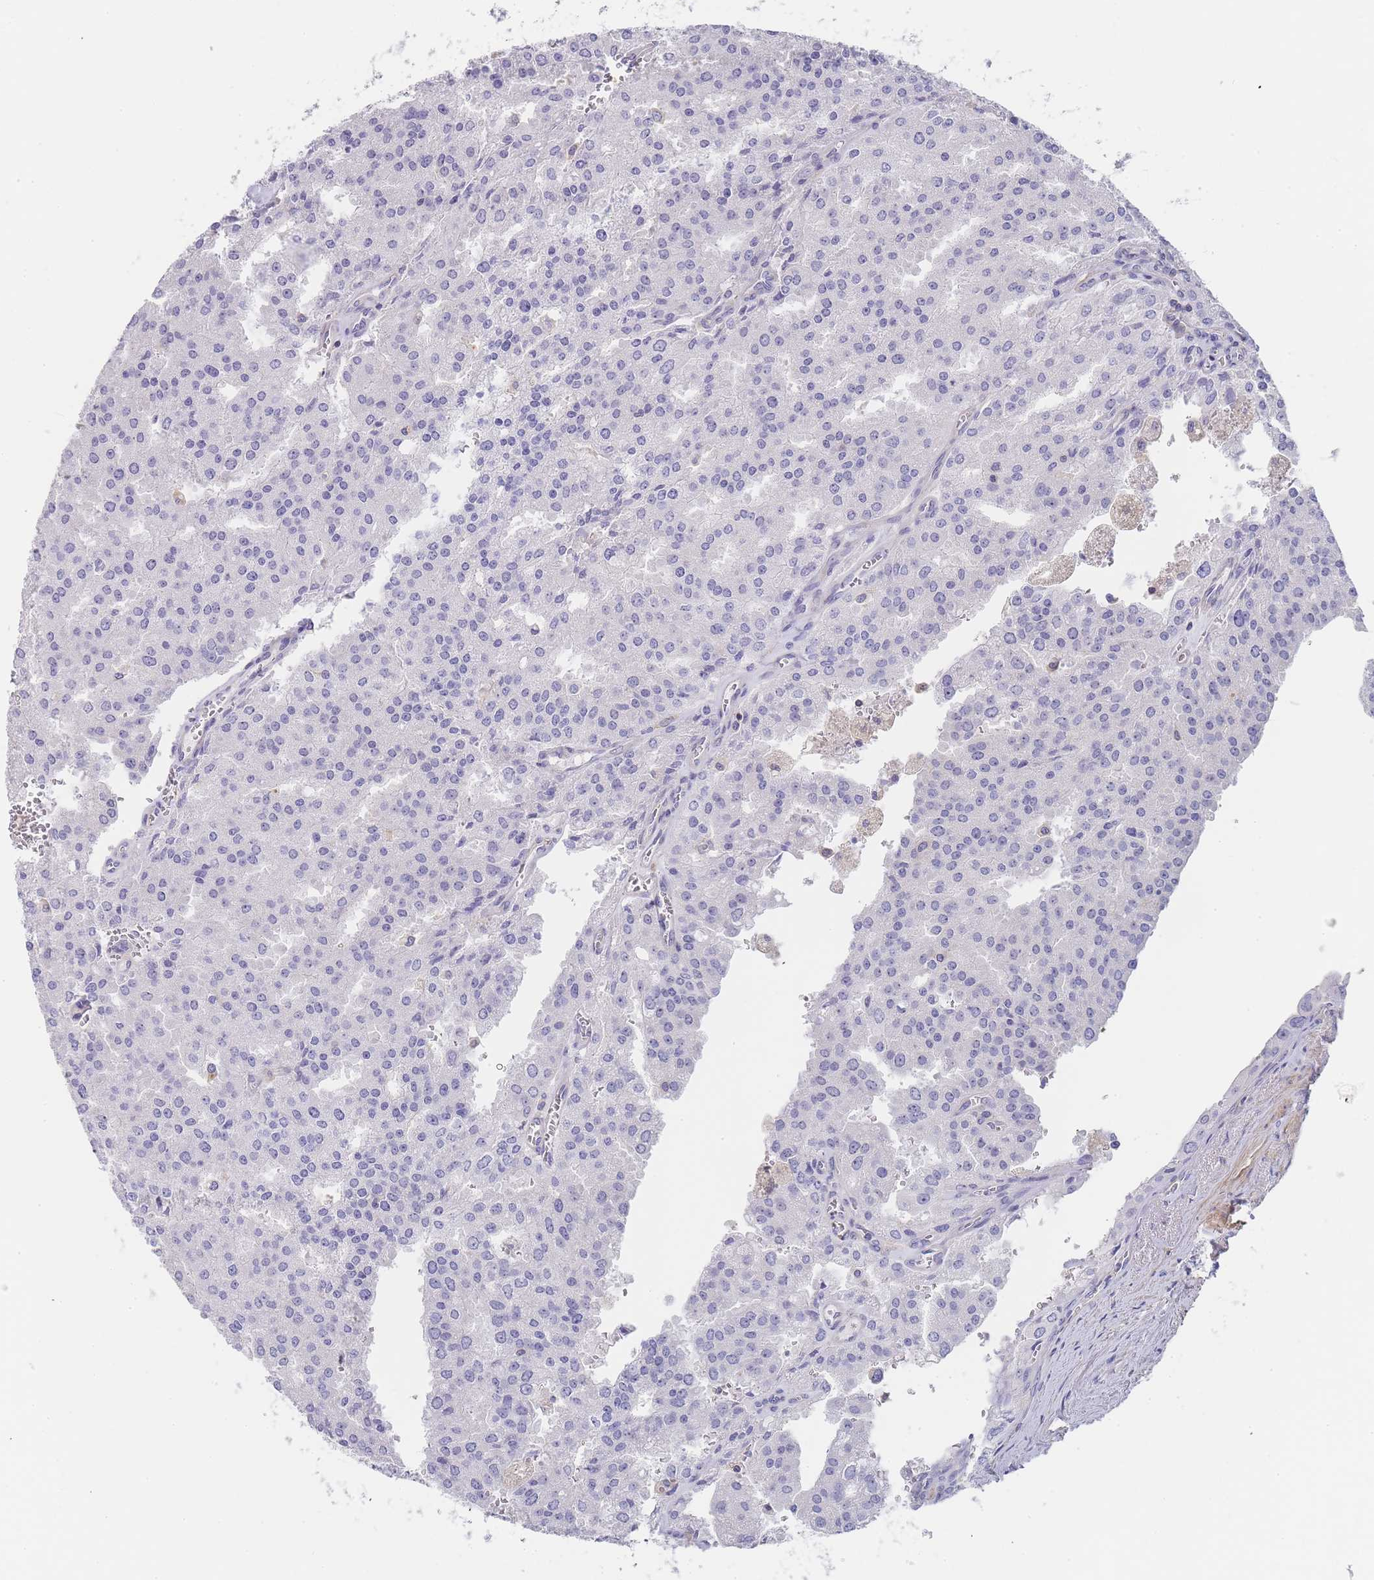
{"staining": {"intensity": "negative", "quantity": "none", "location": "none"}, "tissue": "prostate cancer", "cell_type": "Tumor cells", "image_type": "cancer", "snomed": [{"axis": "morphology", "description": "Adenocarcinoma, High grade"}, {"axis": "topography", "description": "Prostate"}], "caption": "Micrograph shows no significant protein positivity in tumor cells of prostate cancer (high-grade adenocarcinoma).", "gene": "NOP14", "patient": {"sex": "male", "age": 68}}